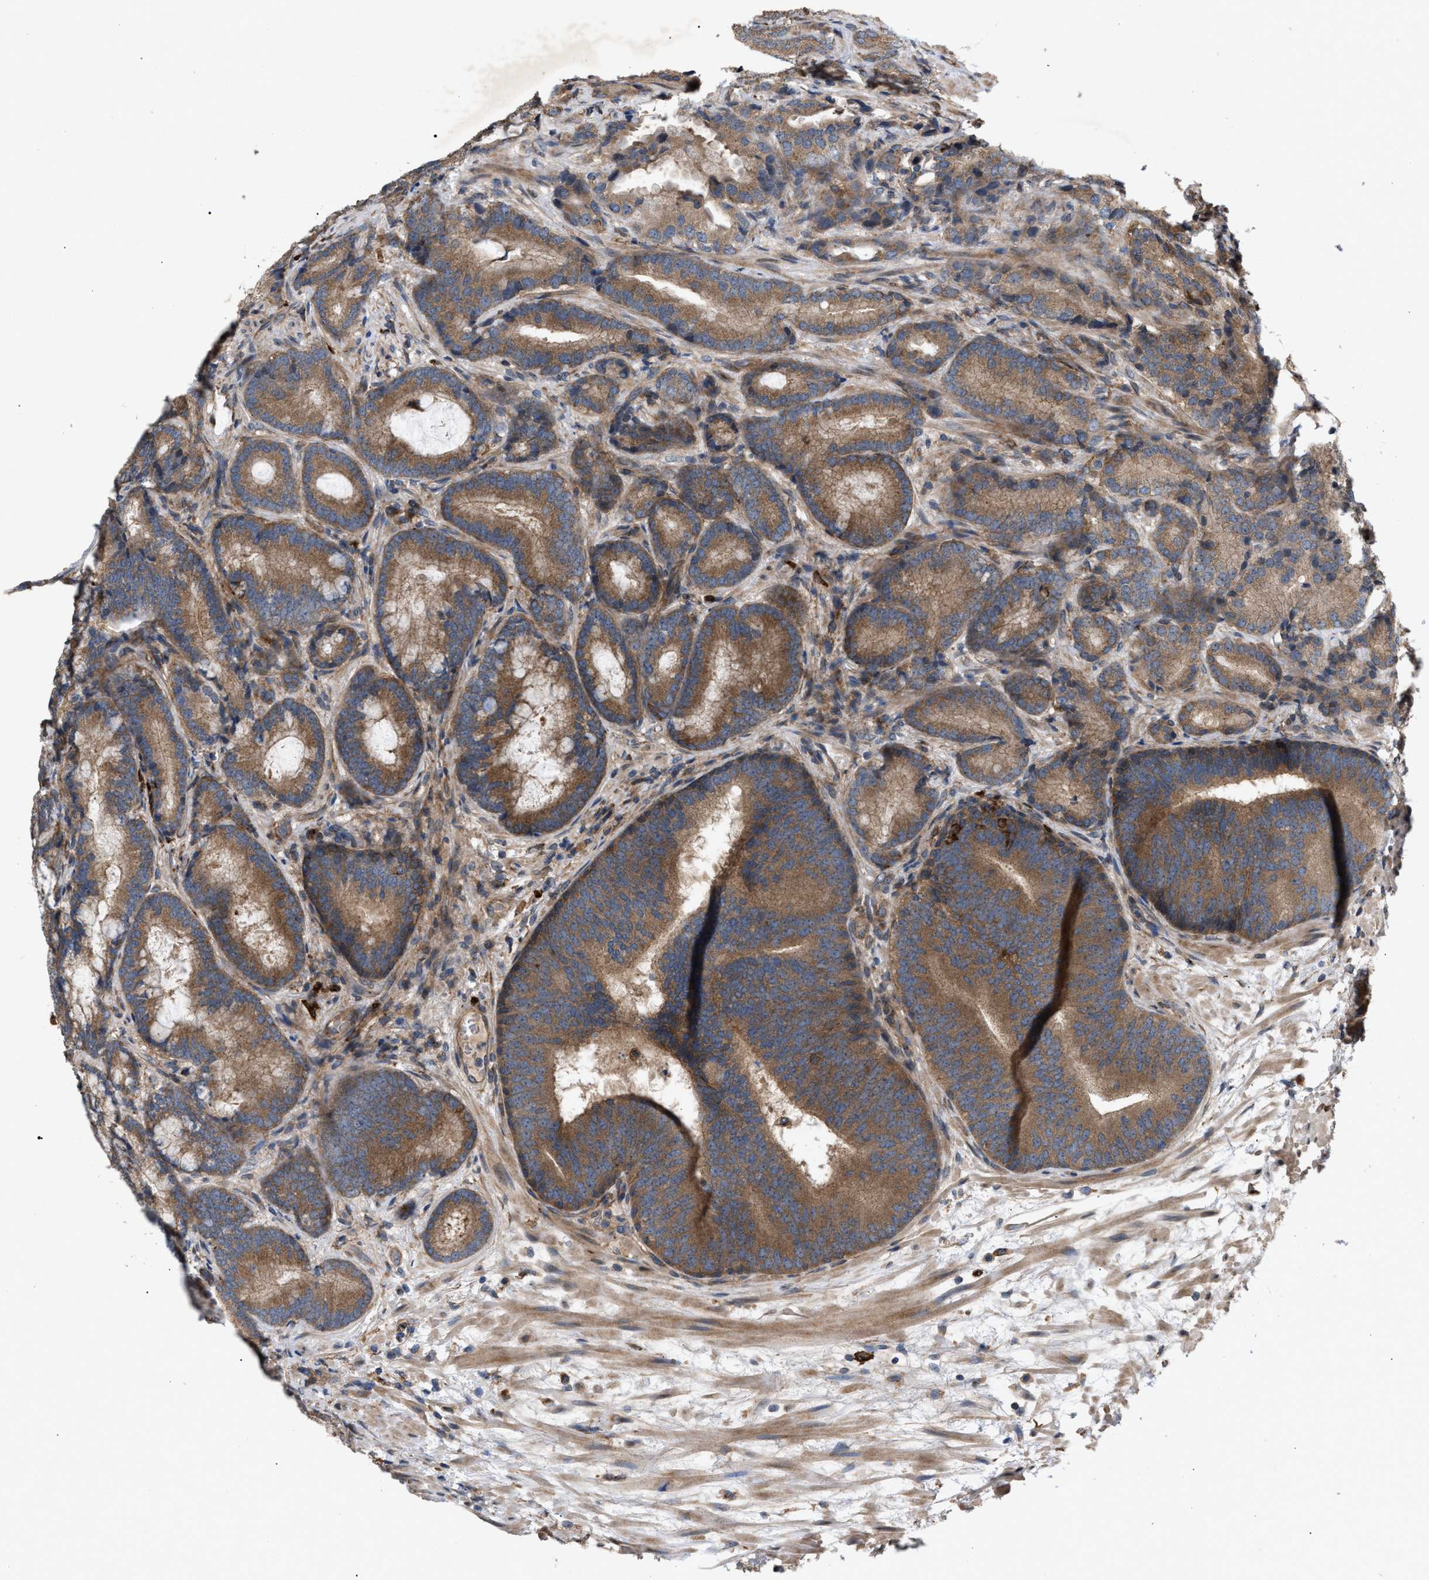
{"staining": {"intensity": "moderate", "quantity": ">75%", "location": "cytoplasmic/membranous"}, "tissue": "prostate cancer", "cell_type": "Tumor cells", "image_type": "cancer", "snomed": [{"axis": "morphology", "description": "Adenocarcinoma, High grade"}, {"axis": "topography", "description": "Prostate"}], "caption": "Tumor cells display medium levels of moderate cytoplasmic/membranous staining in approximately >75% of cells in prostate cancer. Nuclei are stained in blue.", "gene": "GCC1", "patient": {"sex": "male", "age": 55}}